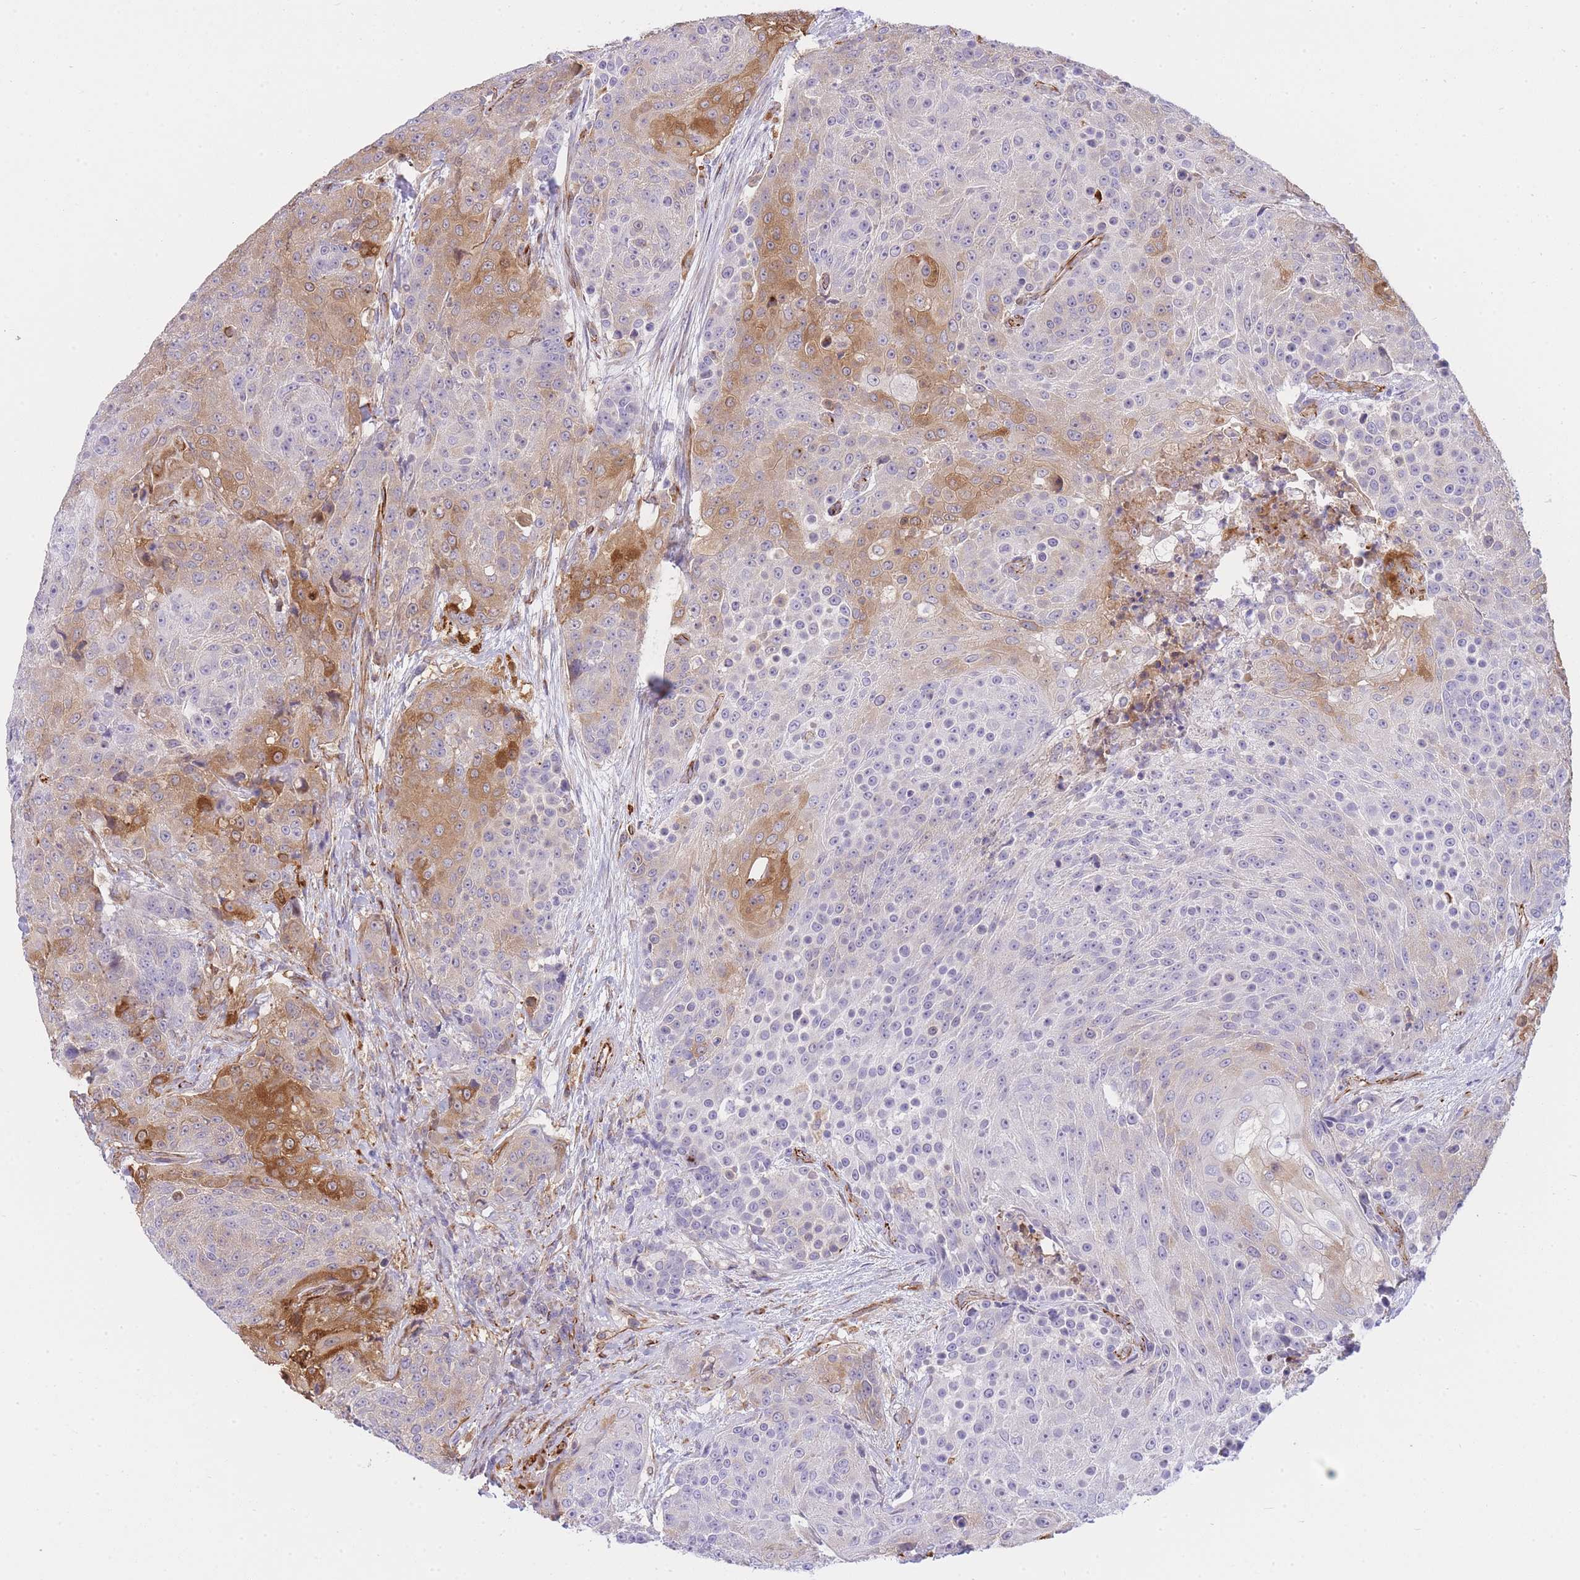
{"staining": {"intensity": "moderate", "quantity": "<25%", "location": "cytoplasmic/membranous"}, "tissue": "urothelial cancer", "cell_type": "Tumor cells", "image_type": "cancer", "snomed": [{"axis": "morphology", "description": "Urothelial carcinoma, High grade"}, {"axis": "topography", "description": "Urinary bladder"}], "caption": "Human urothelial cancer stained for a protein (brown) shows moderate cytoplasmic/membranous positive expression in about <25% of tumor cells.", "gene": "ECPAS", "patient": {"sex": "female", "age": 63}}